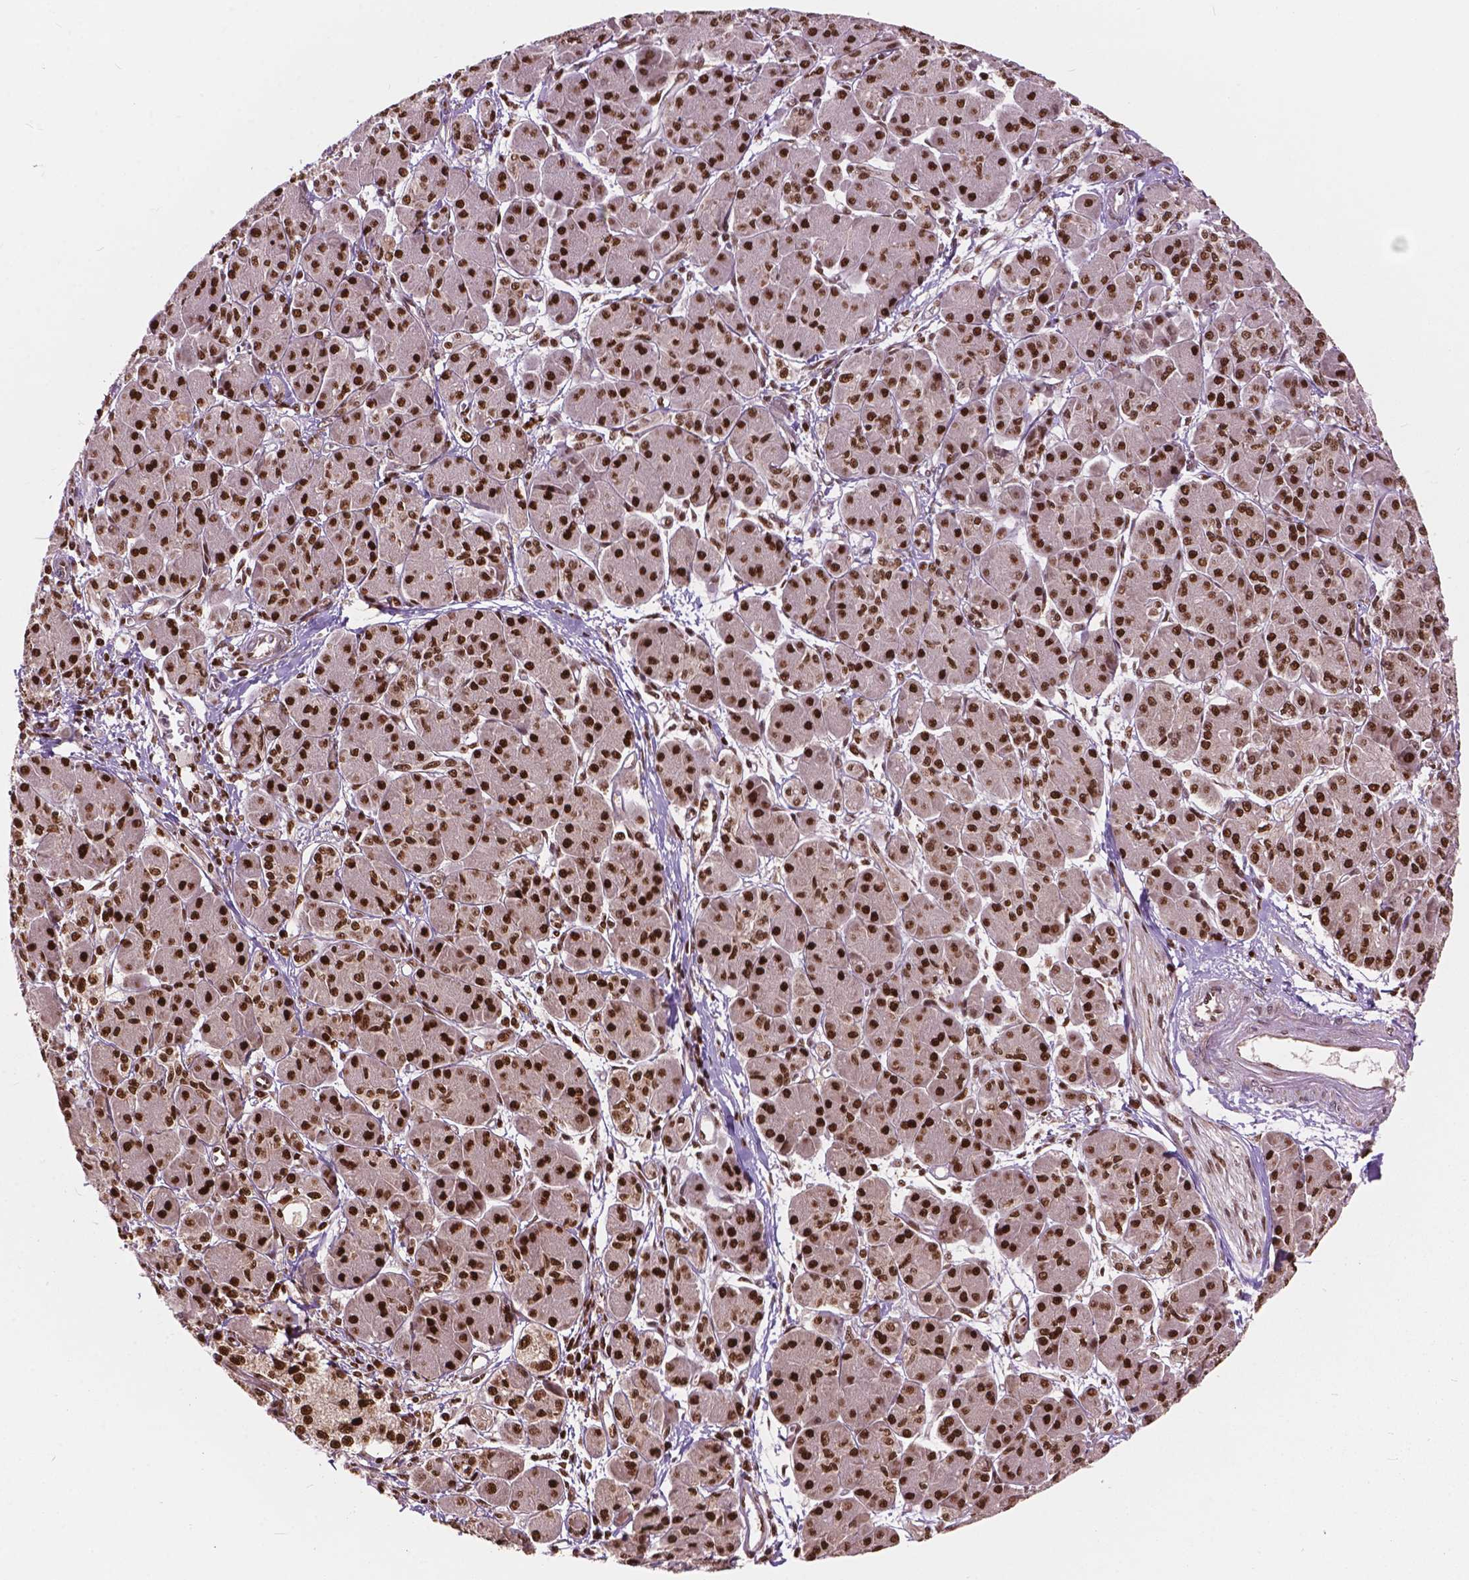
{"staining": {"intensity": "strong", "quantity": ">75%", "location": "nuclear"}, "tissue": "pancreatic cancer", "cell_type": "Tumor cells", "image_type": "cancer", "snomed": [{"axis": "morphology", "description": "Adenocarcinoma, NOS"}, {"axis": "topography", "description": "Pancreas"}], "caption": "The immunohistochemical stain labels strong nuclear expression in tumor cells of adenocarcinoma (pancreatic) tissue. The staining was performed using DAB, with brown indicating positive protein expression. Nuclei are stained blue with hematoxylin.", "gene": "ANP32B", "patient": {"sex": "male", "age": 70}}